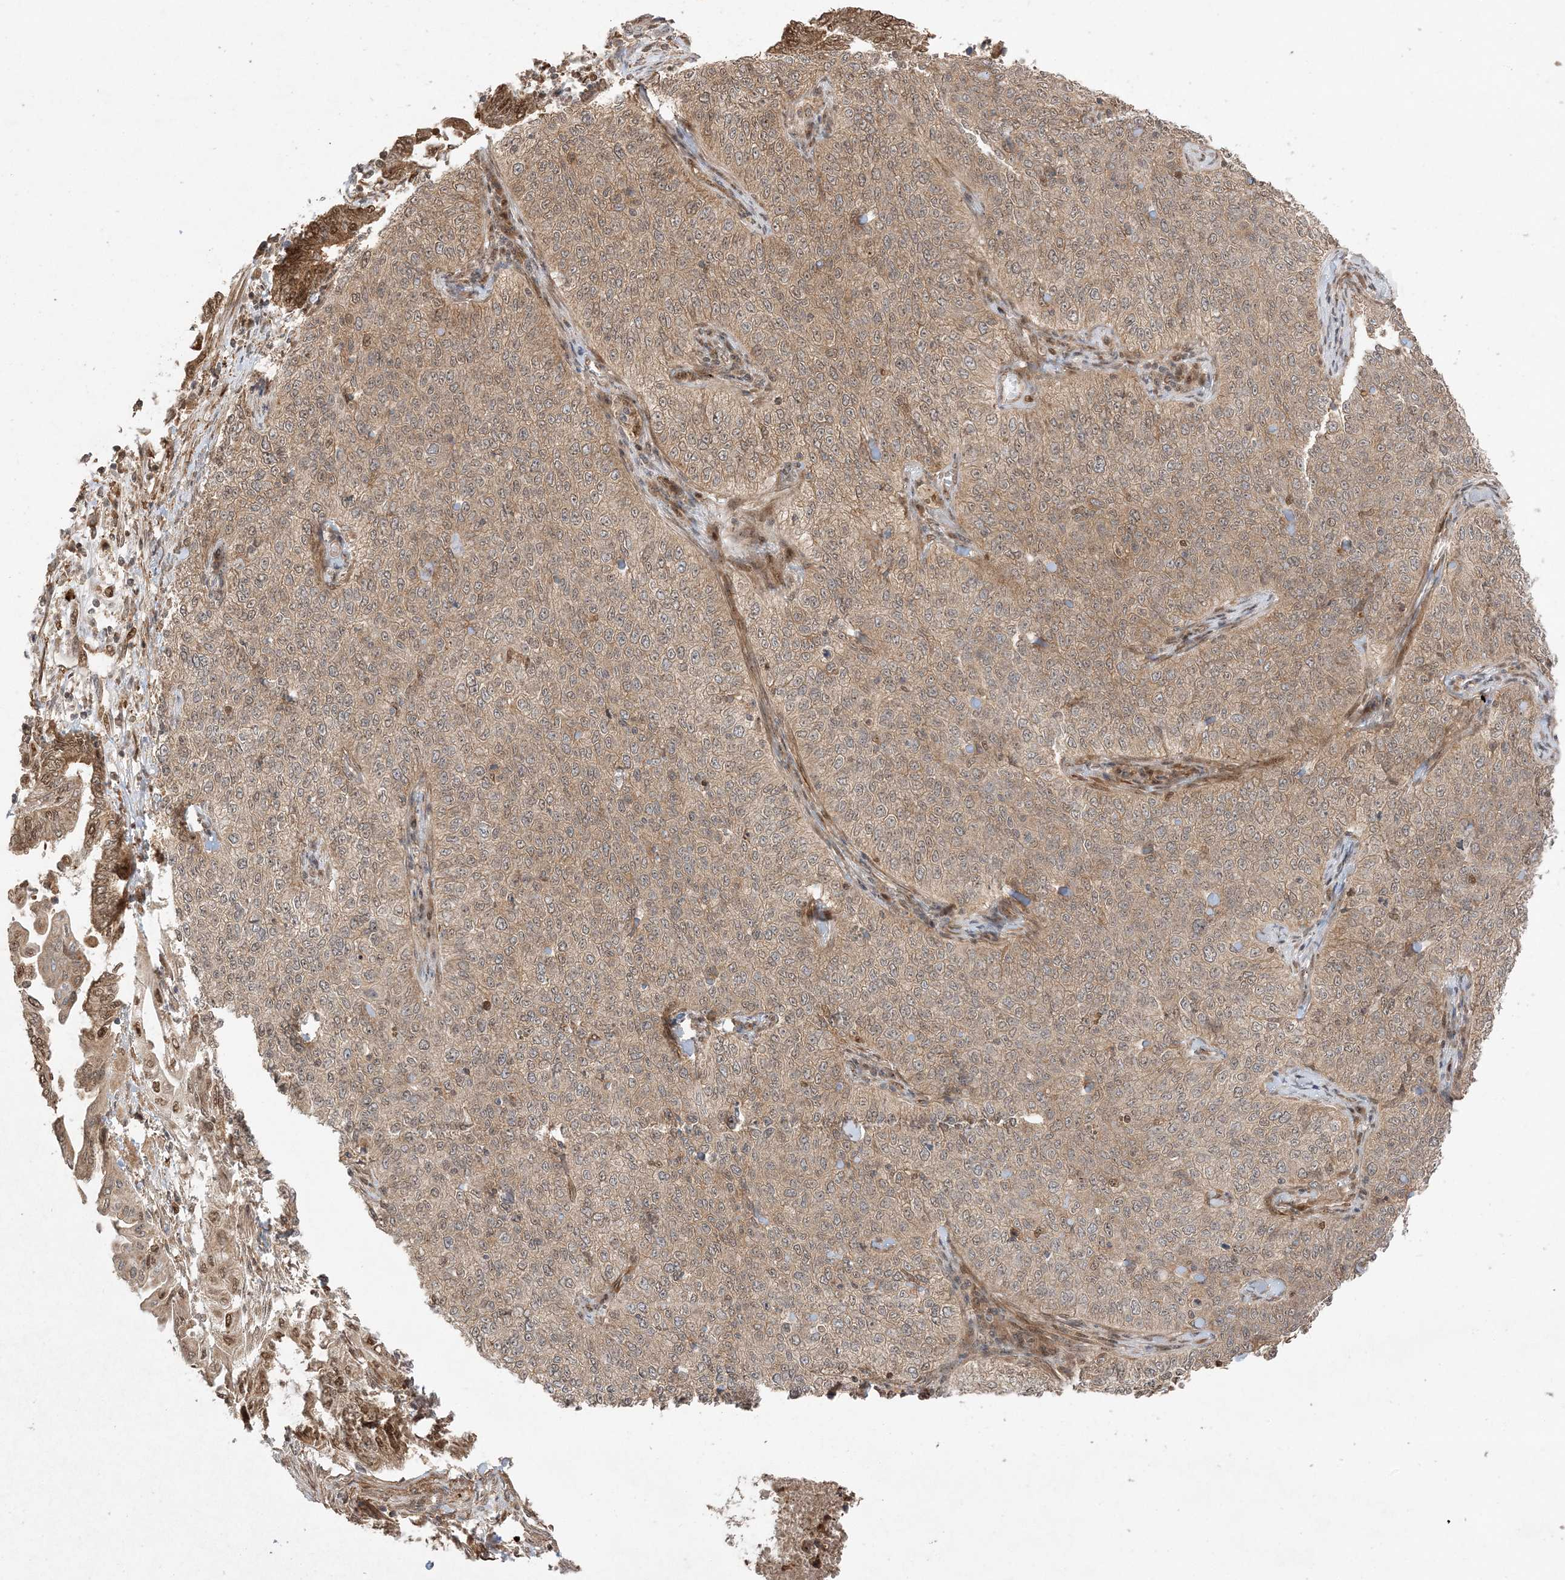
{"staining": {"intensity": "moderate", "quantity": ">75%", "location": "cytoplasmic/membranous"}, "tissue": "cervical cancer", "cell_type": "Tumor cells", "image_type": "cancer", "snomed": [{"axis": "morphology", "description": "Squamous cell carcinoma, NOS"}, {"axis": "topography", "description": "Cervix"}], "caption": "Moderate cytoplasmic/membranous positivity for a protein is appreciated in about >75% of tumor cells of cervical cancer (squamous cell carcinoma) using IHC.", "gene": "ZBTB41", "patient": {"sex": "female", "age": 35}}